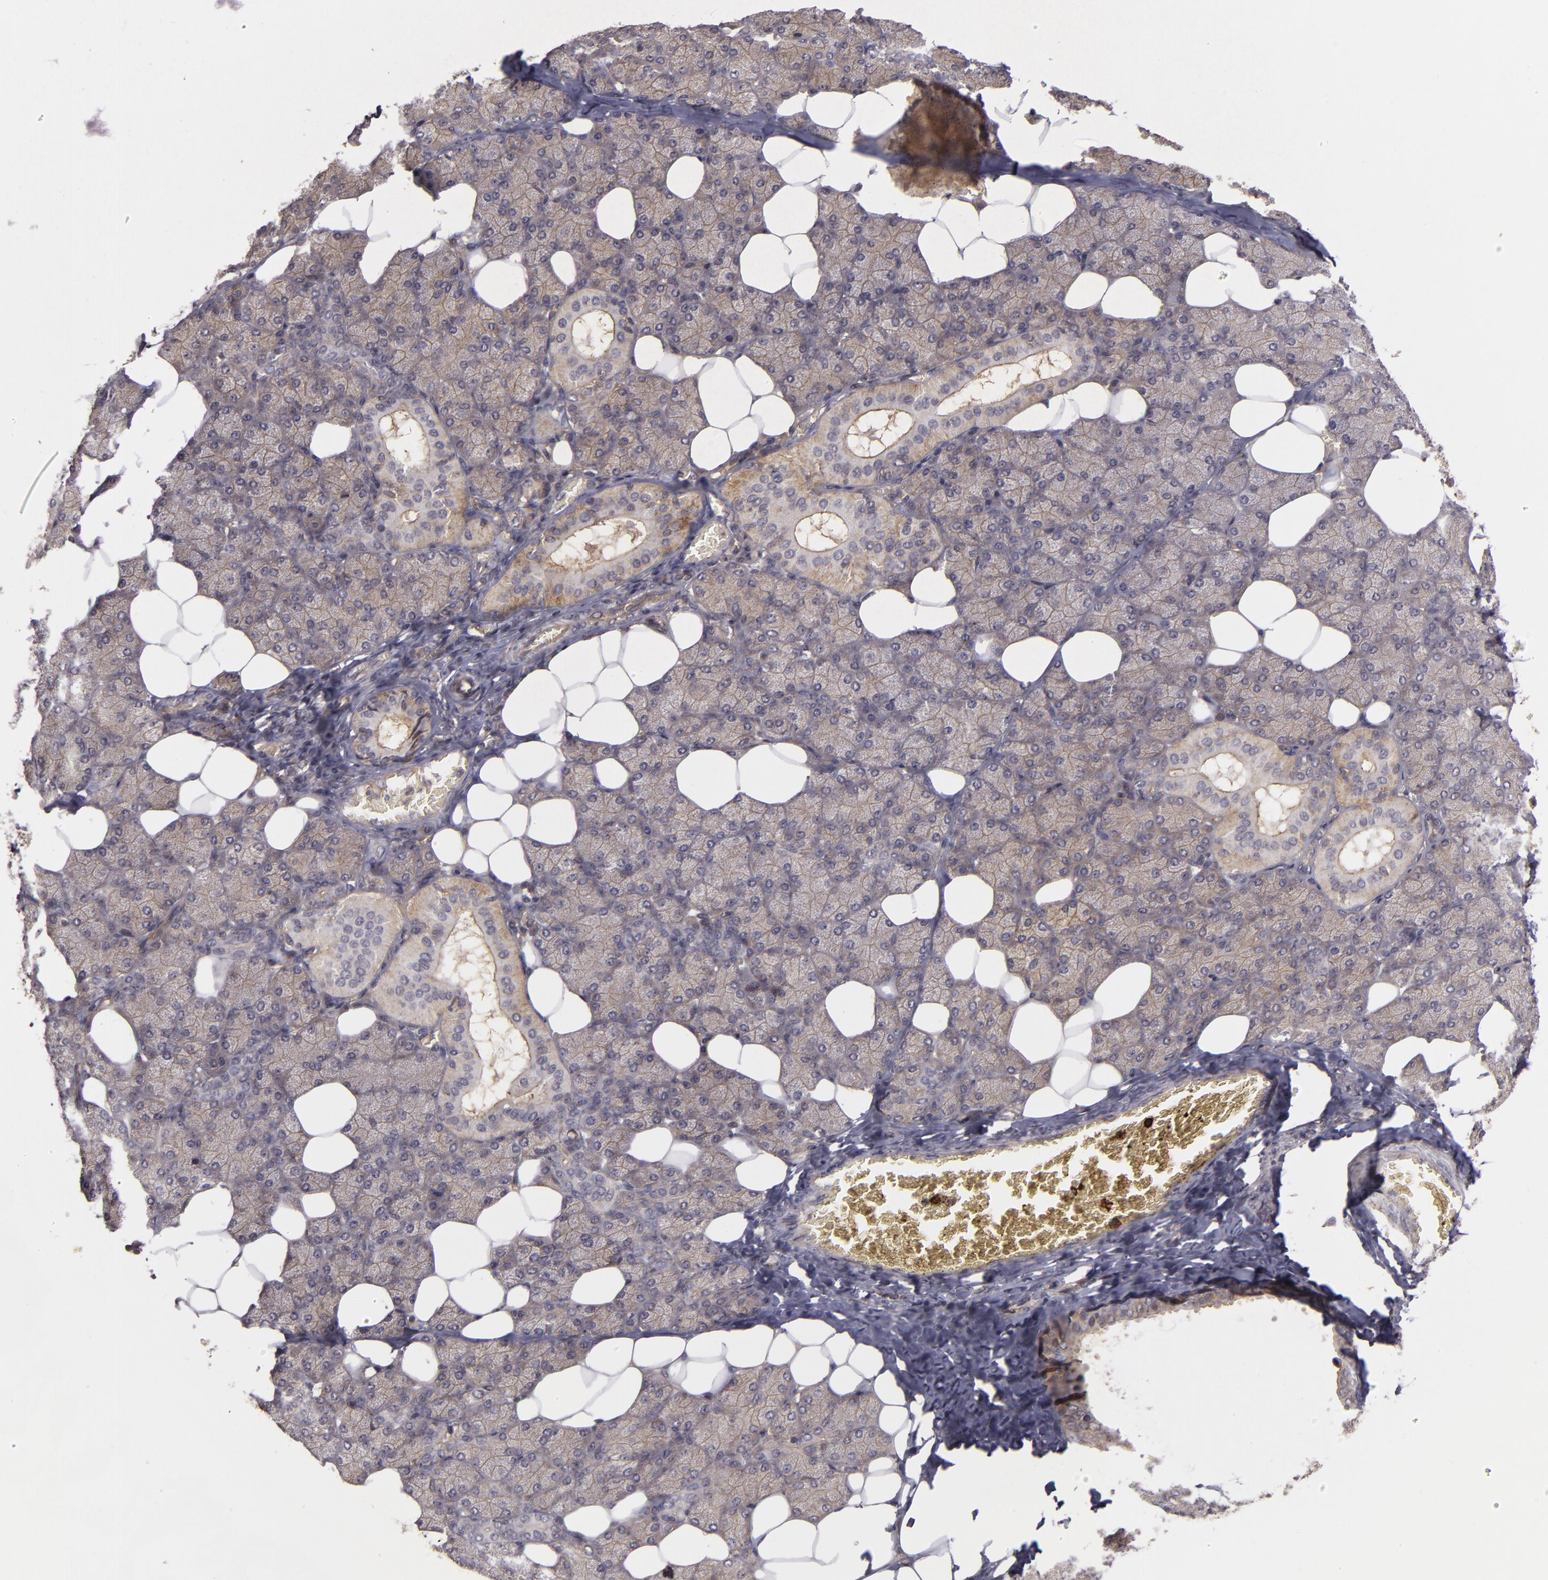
{"staining": {"intensity": "weak", "quantity": ">75%", "location": "cytoplasmic/membranous"}, "tissue": "salivary gland", "cell_type": "Glandular cells", "image_type": "normal", "snomed": [{"axis": "morphology", "description": "Normal tissue, NOS"}, {"axis": "topography", "description": "Lymph node"}, {"axis": "topography", "description": "Salivary gland"}], "caption": "Protein staining by immunohistochemistry (IHC) shows weak cytoplasmic/membranous positivity in approximately >75% of glandular cells in unremarkable salivary gland.", "gene": "HRAS", "patient": {"sex": "male", "age": 8}}